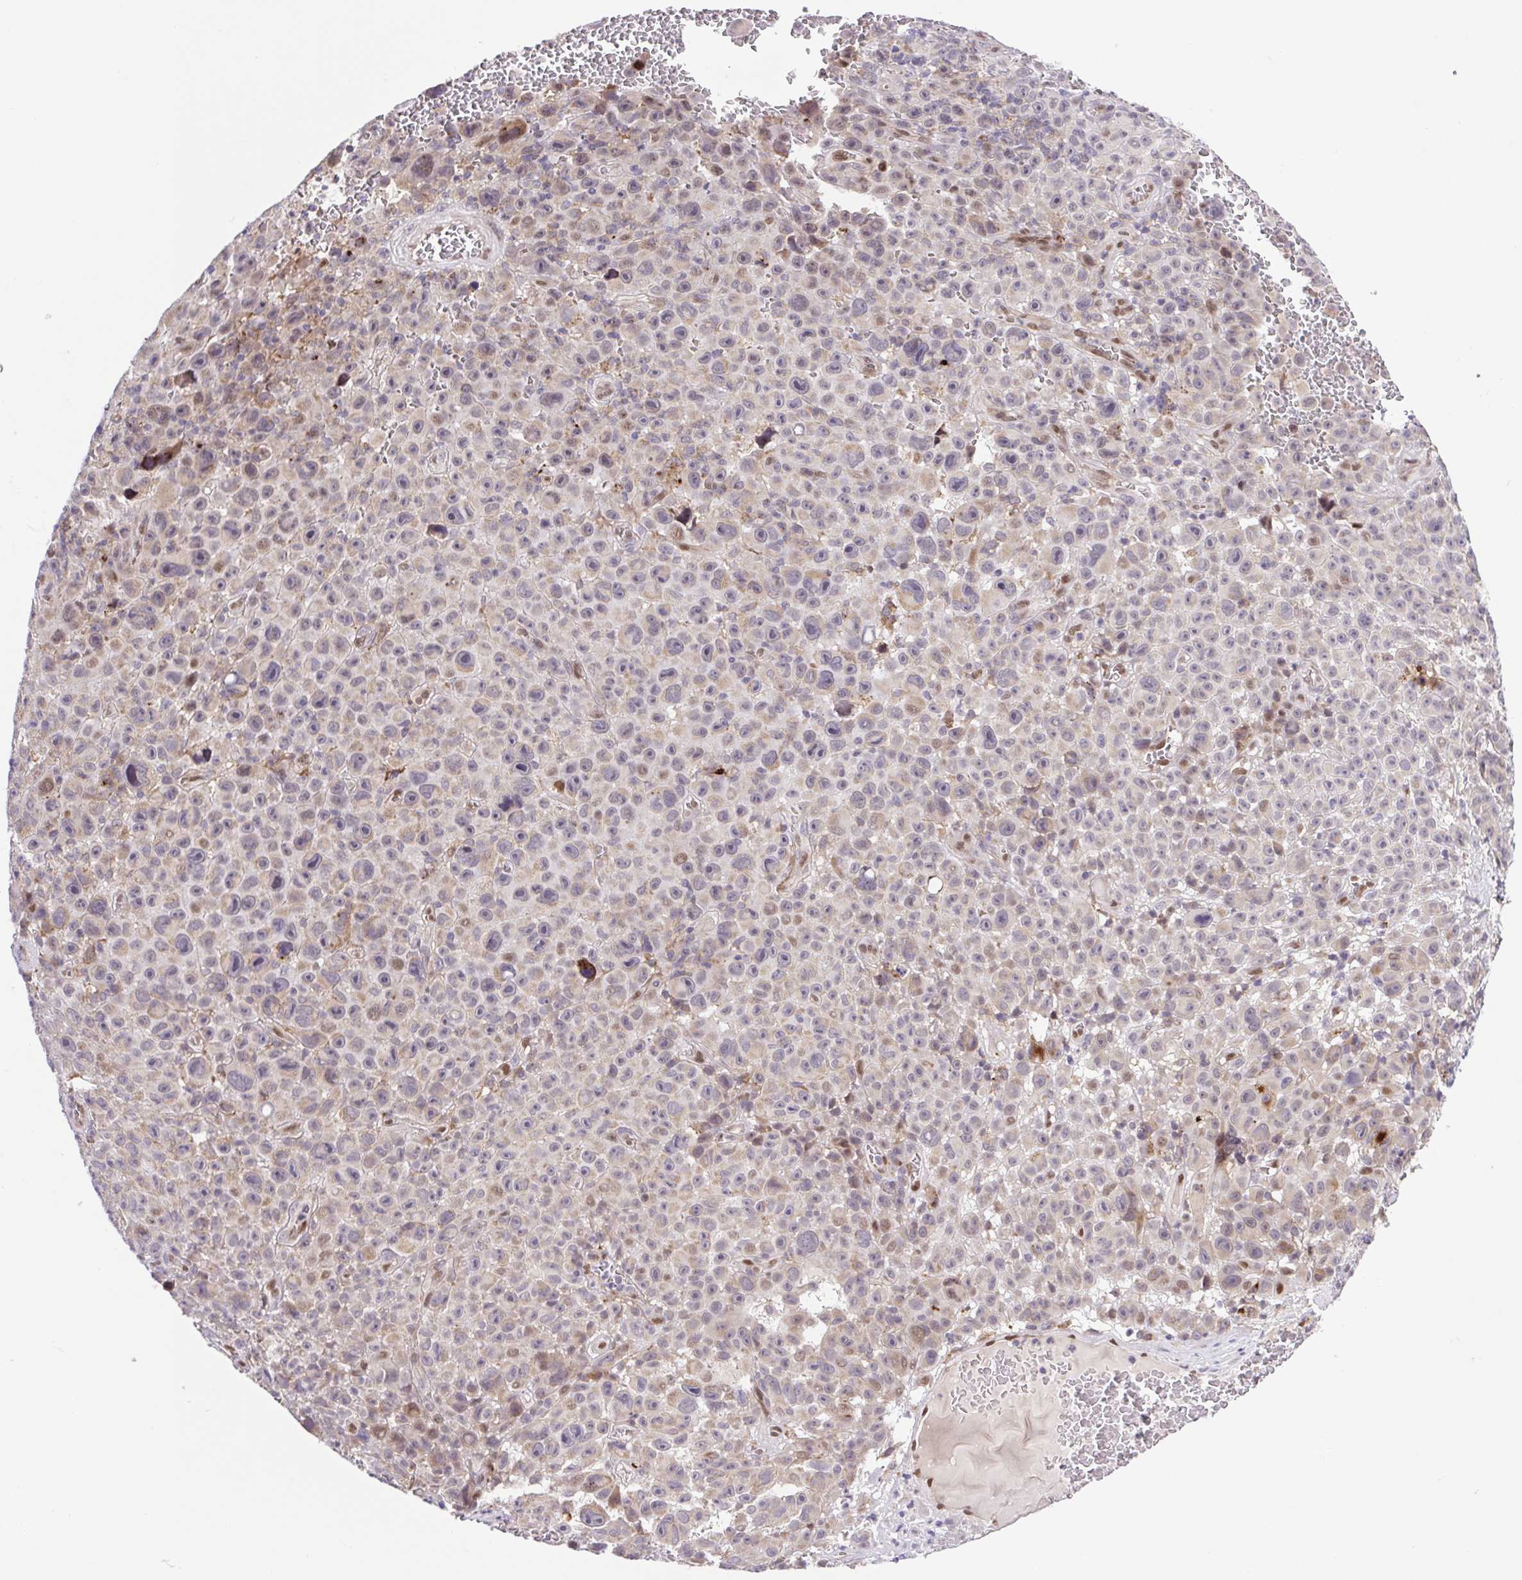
{"staining": {"intensity": "weak", "quantity": "<25%", "location": "cytoplasmic/membranous,nuclear"}, "tissue": "melanoma", "cell_type": "Tumor cells", "image_type": "cancer", "snomed": [{"axis": "morphology", "description": "Malignant melanoma, NOS"}, {"axis": "topography", "description": "Skin"}], "caption": "High power microscopy image of an IHC histopathology image of malignant melanoma, revealing no significant positivity in tumor cells.", "gene": "ERG", "patient": {"sex": "female", "age": 82}}